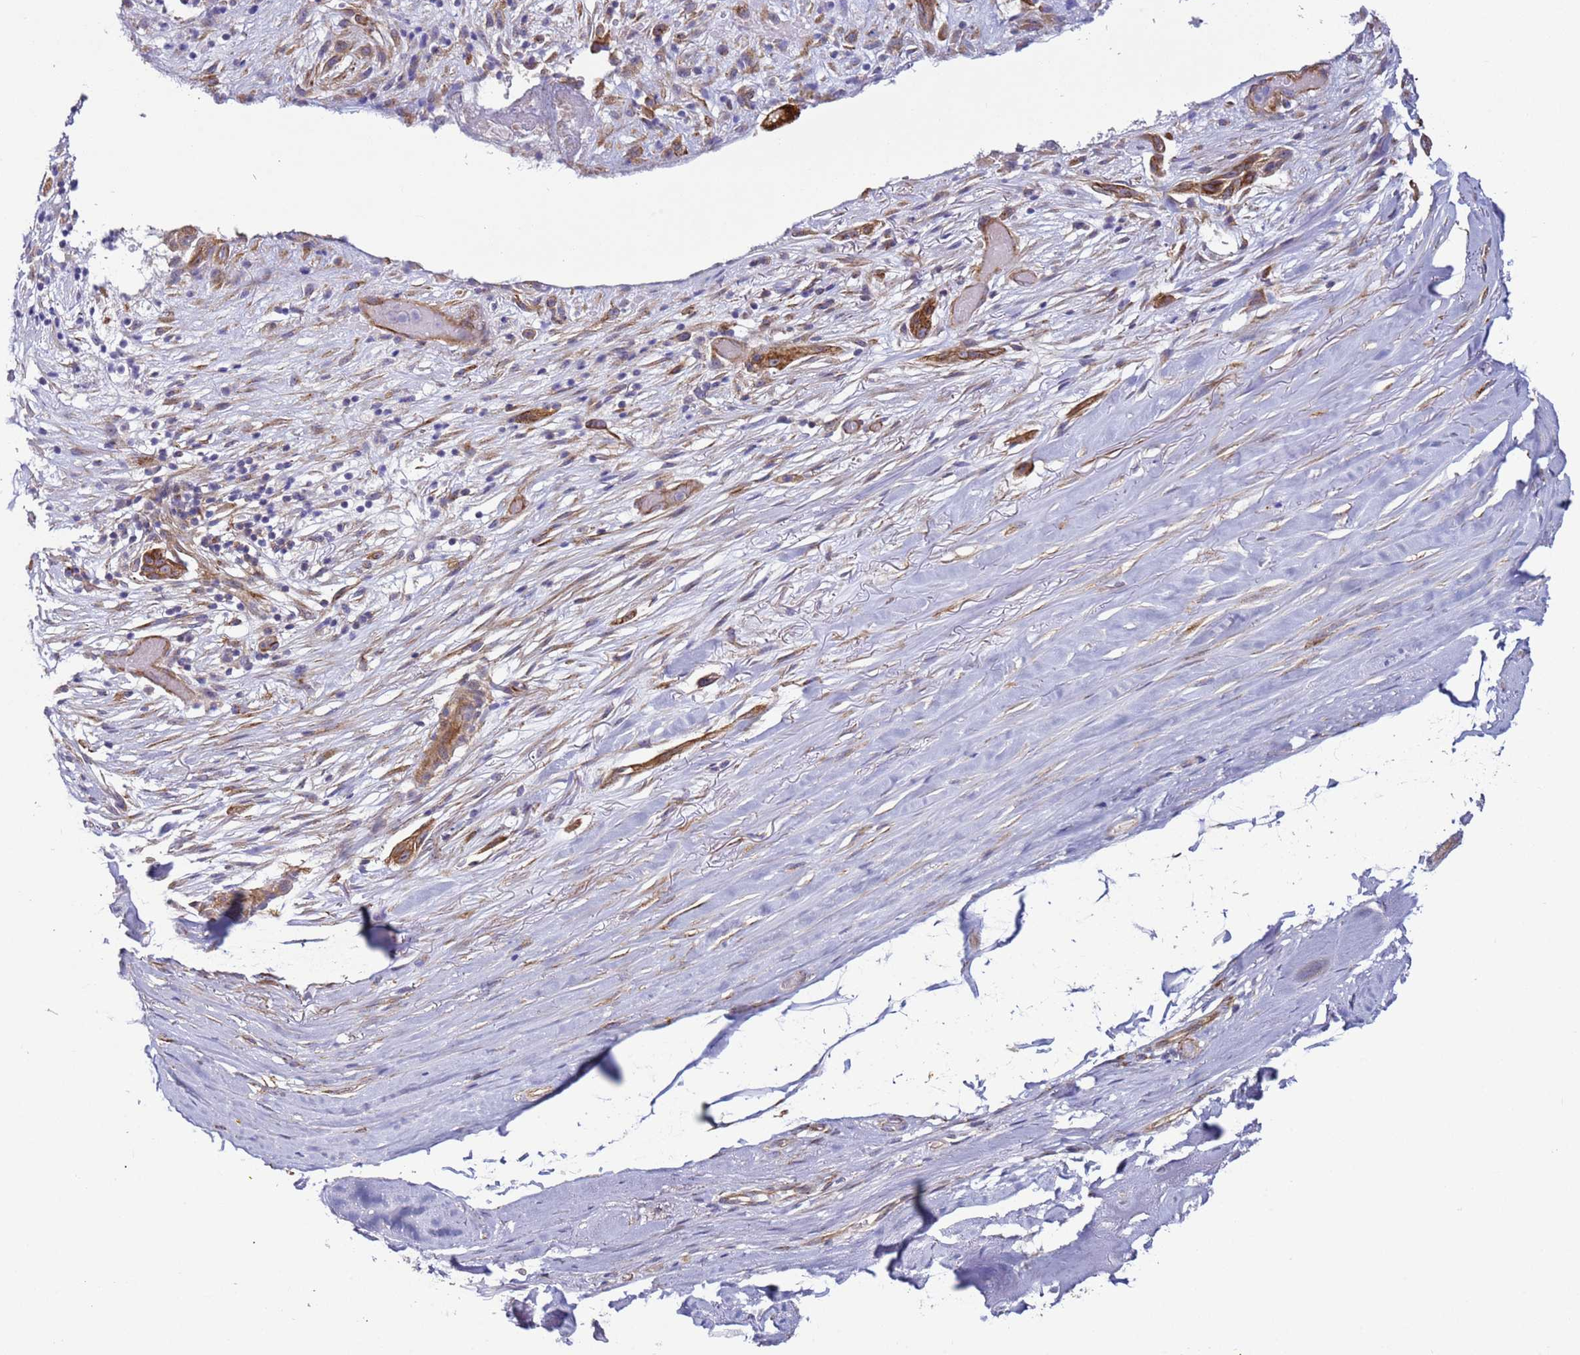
{"staining": {"intensity": "negative", "quantity": "none", "location": "none"}, "tissue": "adipose tissue", "cell_type": "Adipocytes", "image_type": "normal", "snomed": [{"axis": "morphology", "description": "Normal tissue, NOS"}, {"axis": "morphology", "description": "Basal cell carcinoma"}, {"axis": "topography", "description": "Skin"}], "caption": "Protein analysis of benign adipose tissue exhibits no significant expression in adipocytes. Brightfield microscopy of immunohistochemistry (IHC) stained with DAB (brown) and hematoxylin (blue), captured at high magnification.", "gene": "HEATR1", "patient": {"sex": "female", "age": 89}}